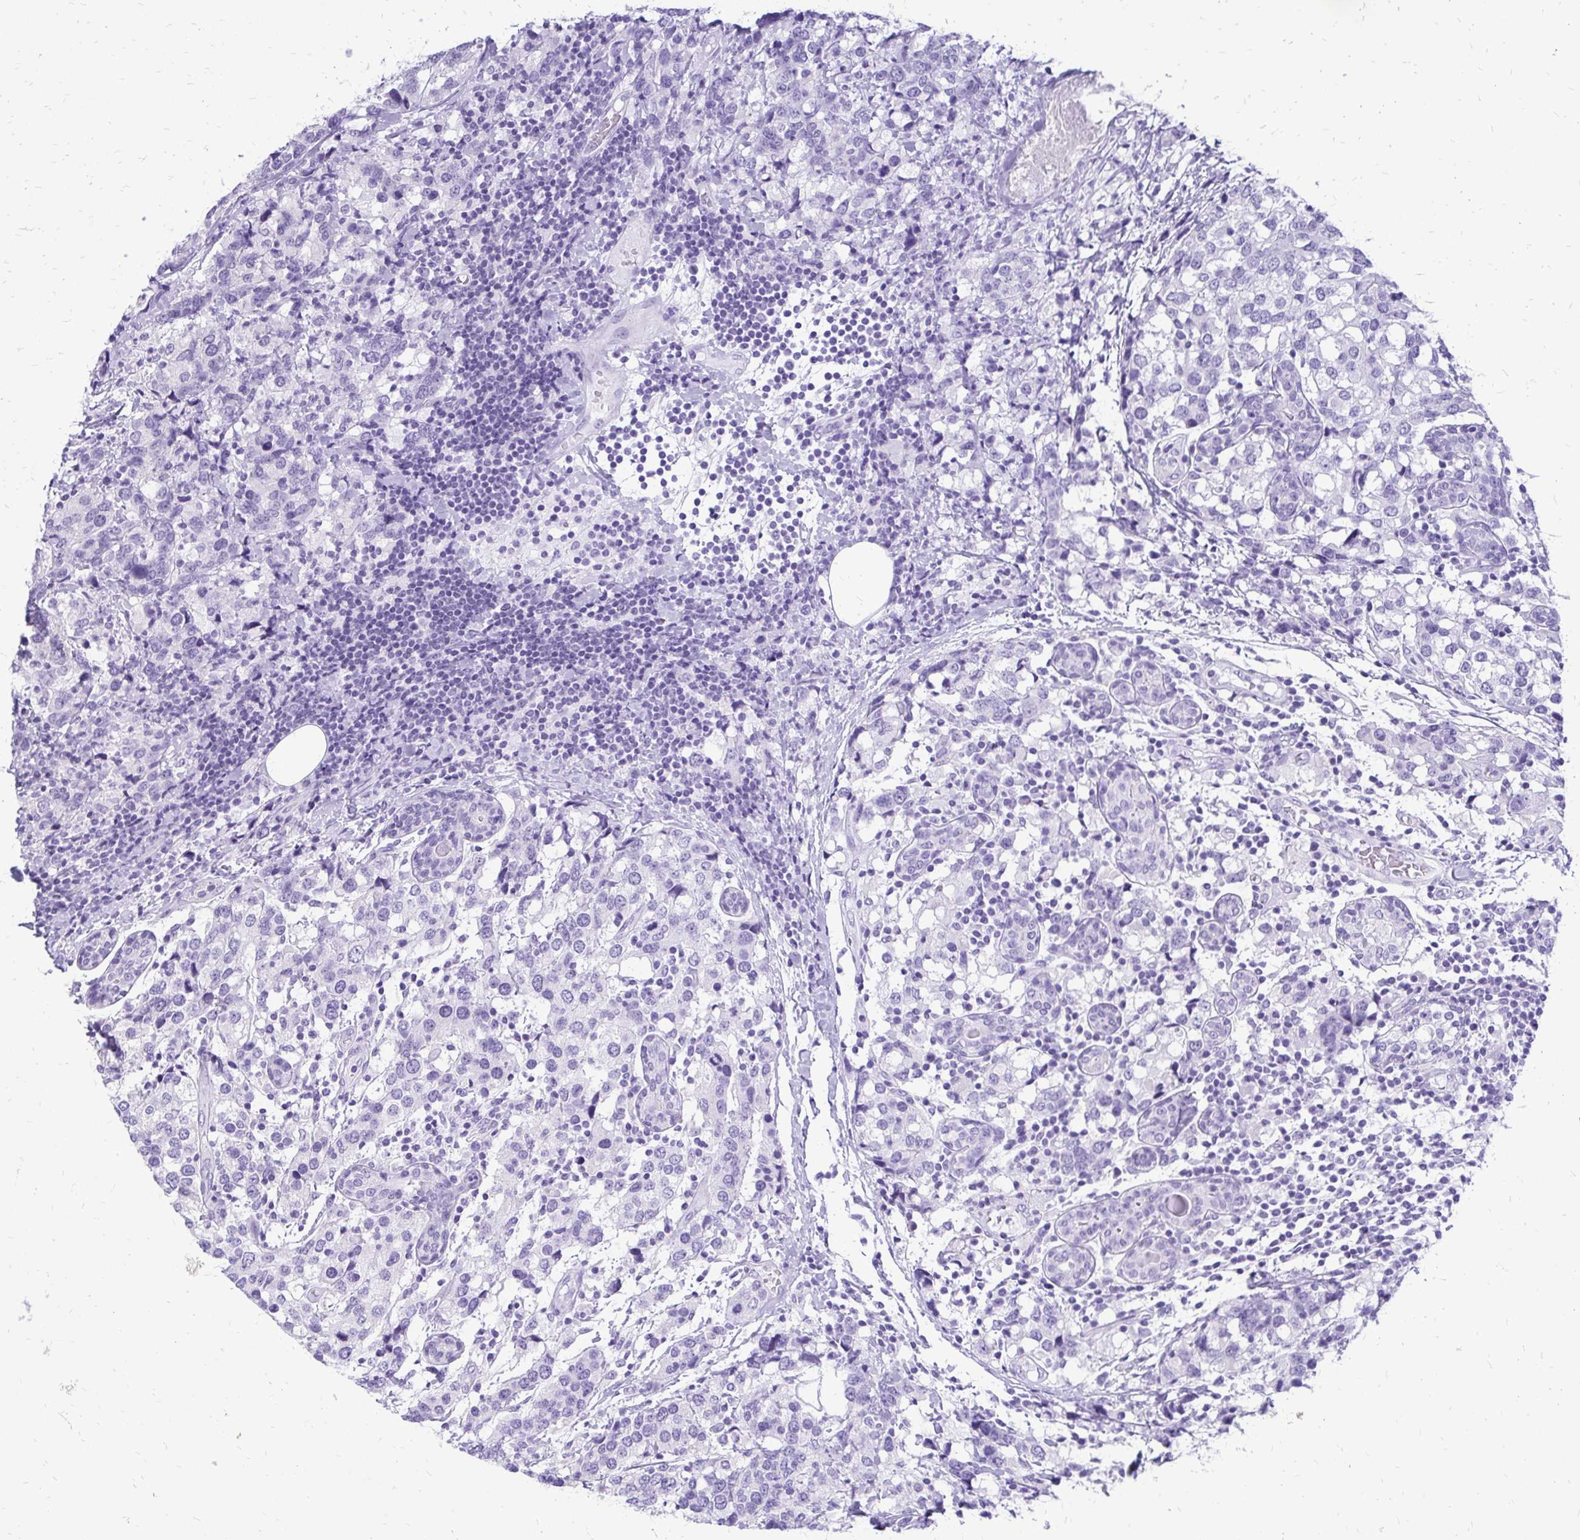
{"staining": {"intensity": "negative", "quantity": "none", "location": "none"}, "tissue": "breast cancer", "cell_type": "Tumor cells", "image_type": "cancer", "snomed": [{"axis": "morphology", "description": "Lobular carcinoma"}, {"axis": "topography", "description": "Breast"}], "caption": "The immunohistochemistry (IHC) image has no significant staining in tumor cells of breast cancer tissue. (IHC, brightfield microscopy, high magnification).", "gene": "SLC32A1", "patient": {"sex": "female", "age": 59}}